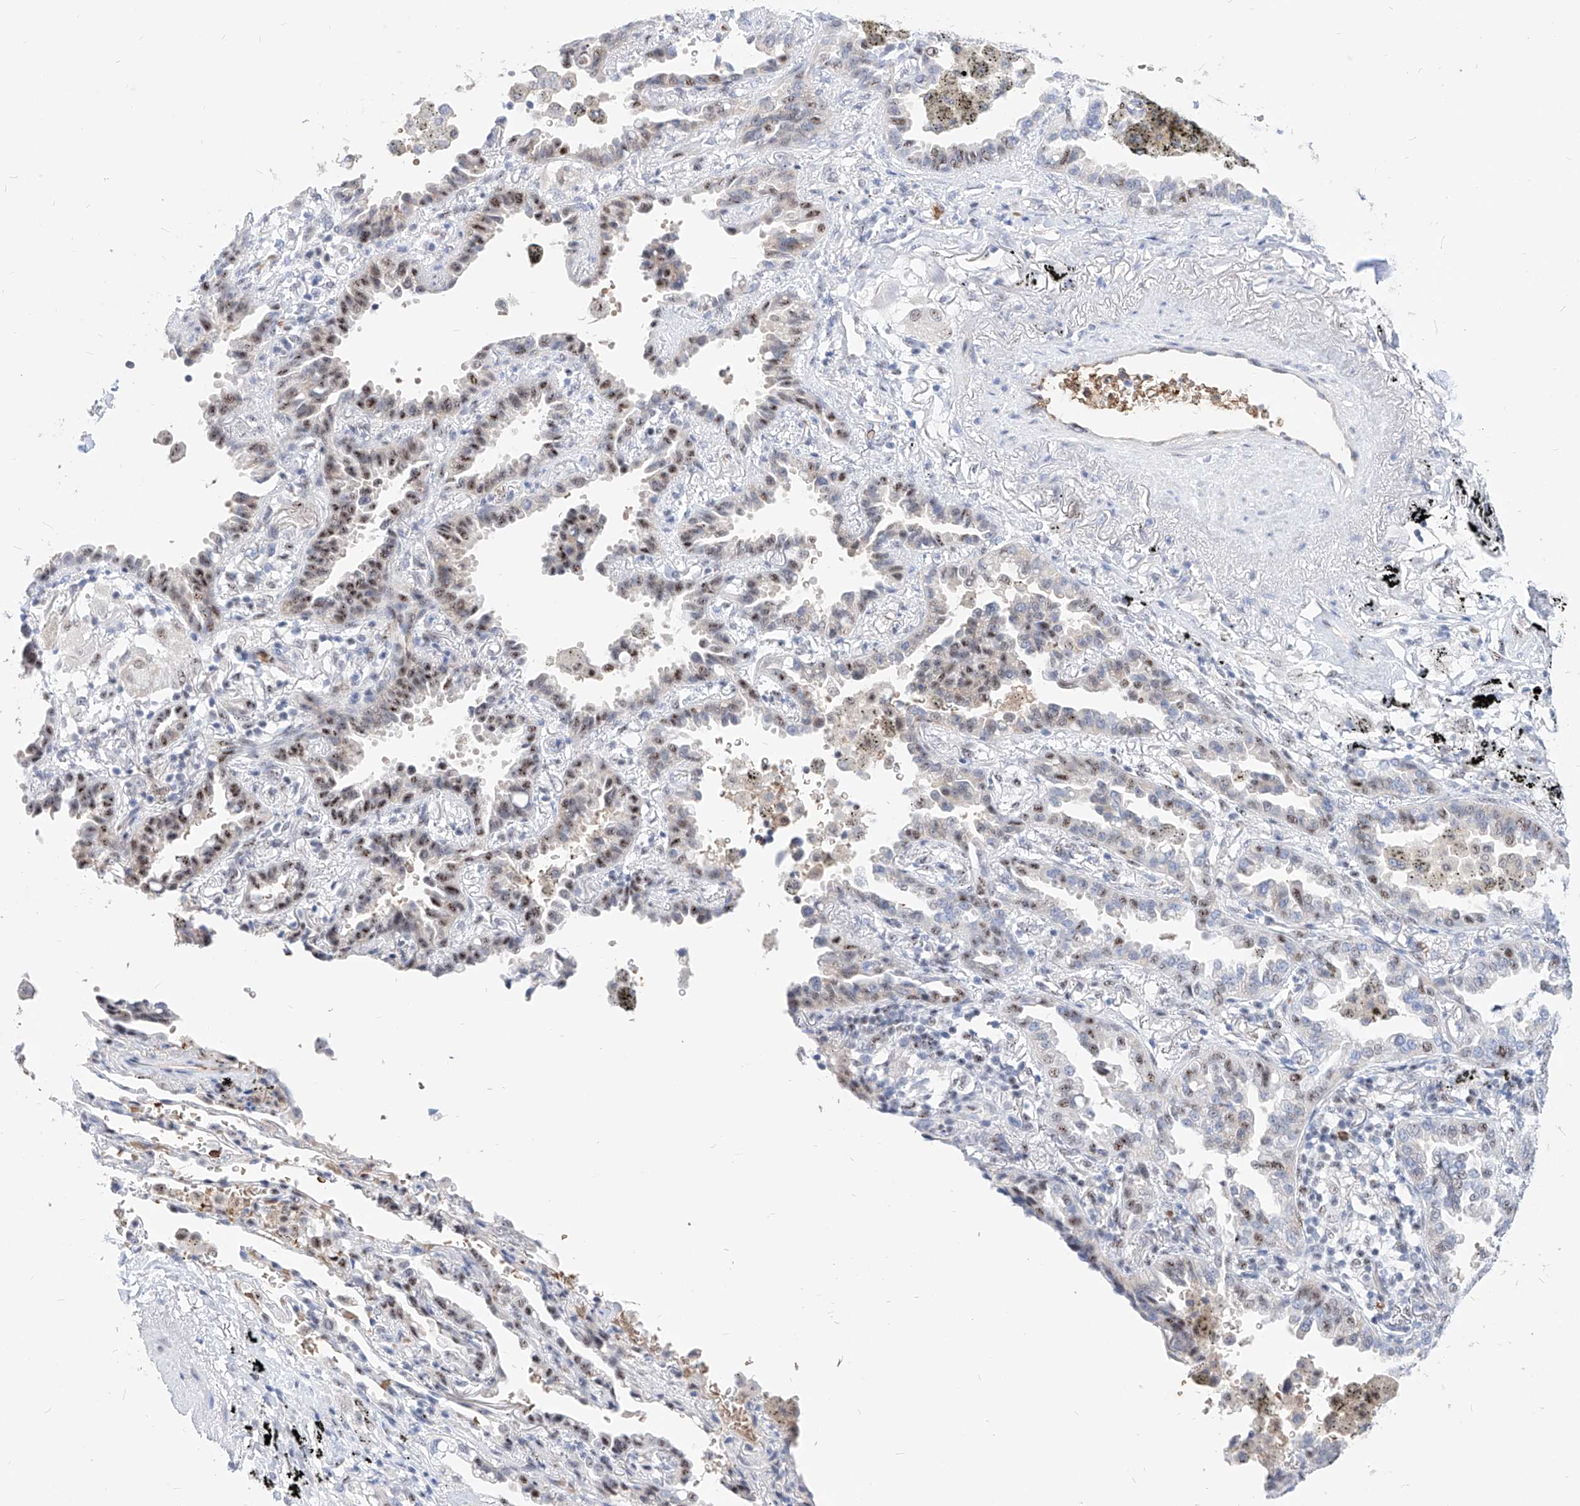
{"staining": {"intensity": "moderate", "quantity": "25%-75%", "location": "cytoplasmic/membranous,nuclear"}, "tissue": "lung cancer", "cell_type": "Tumor cells", "image_type": "cancer", "snomed": [{"axis": "morphology", "description": "Normal tissue, NOS"}, {"axis": "morphology", "description": "Adenocarcinoma, NOS"}, {"axis": "topography", "description": "Lung"}], "caption": "Immunohistochemical staining of human adenocarcinoma (lung) shows medium levels of moderate cytoplasmic/membranous and nuclear protein staining in approximately 25%-75% of tumor cells. (Stains: DAB (3,3'-diaminobenzidine) in brown, nuclei in blue, Microscopy: brightfield microscopy at high magnification).", "gene": "ZFP42", "patient": {"sex": "male", "age": 59}}